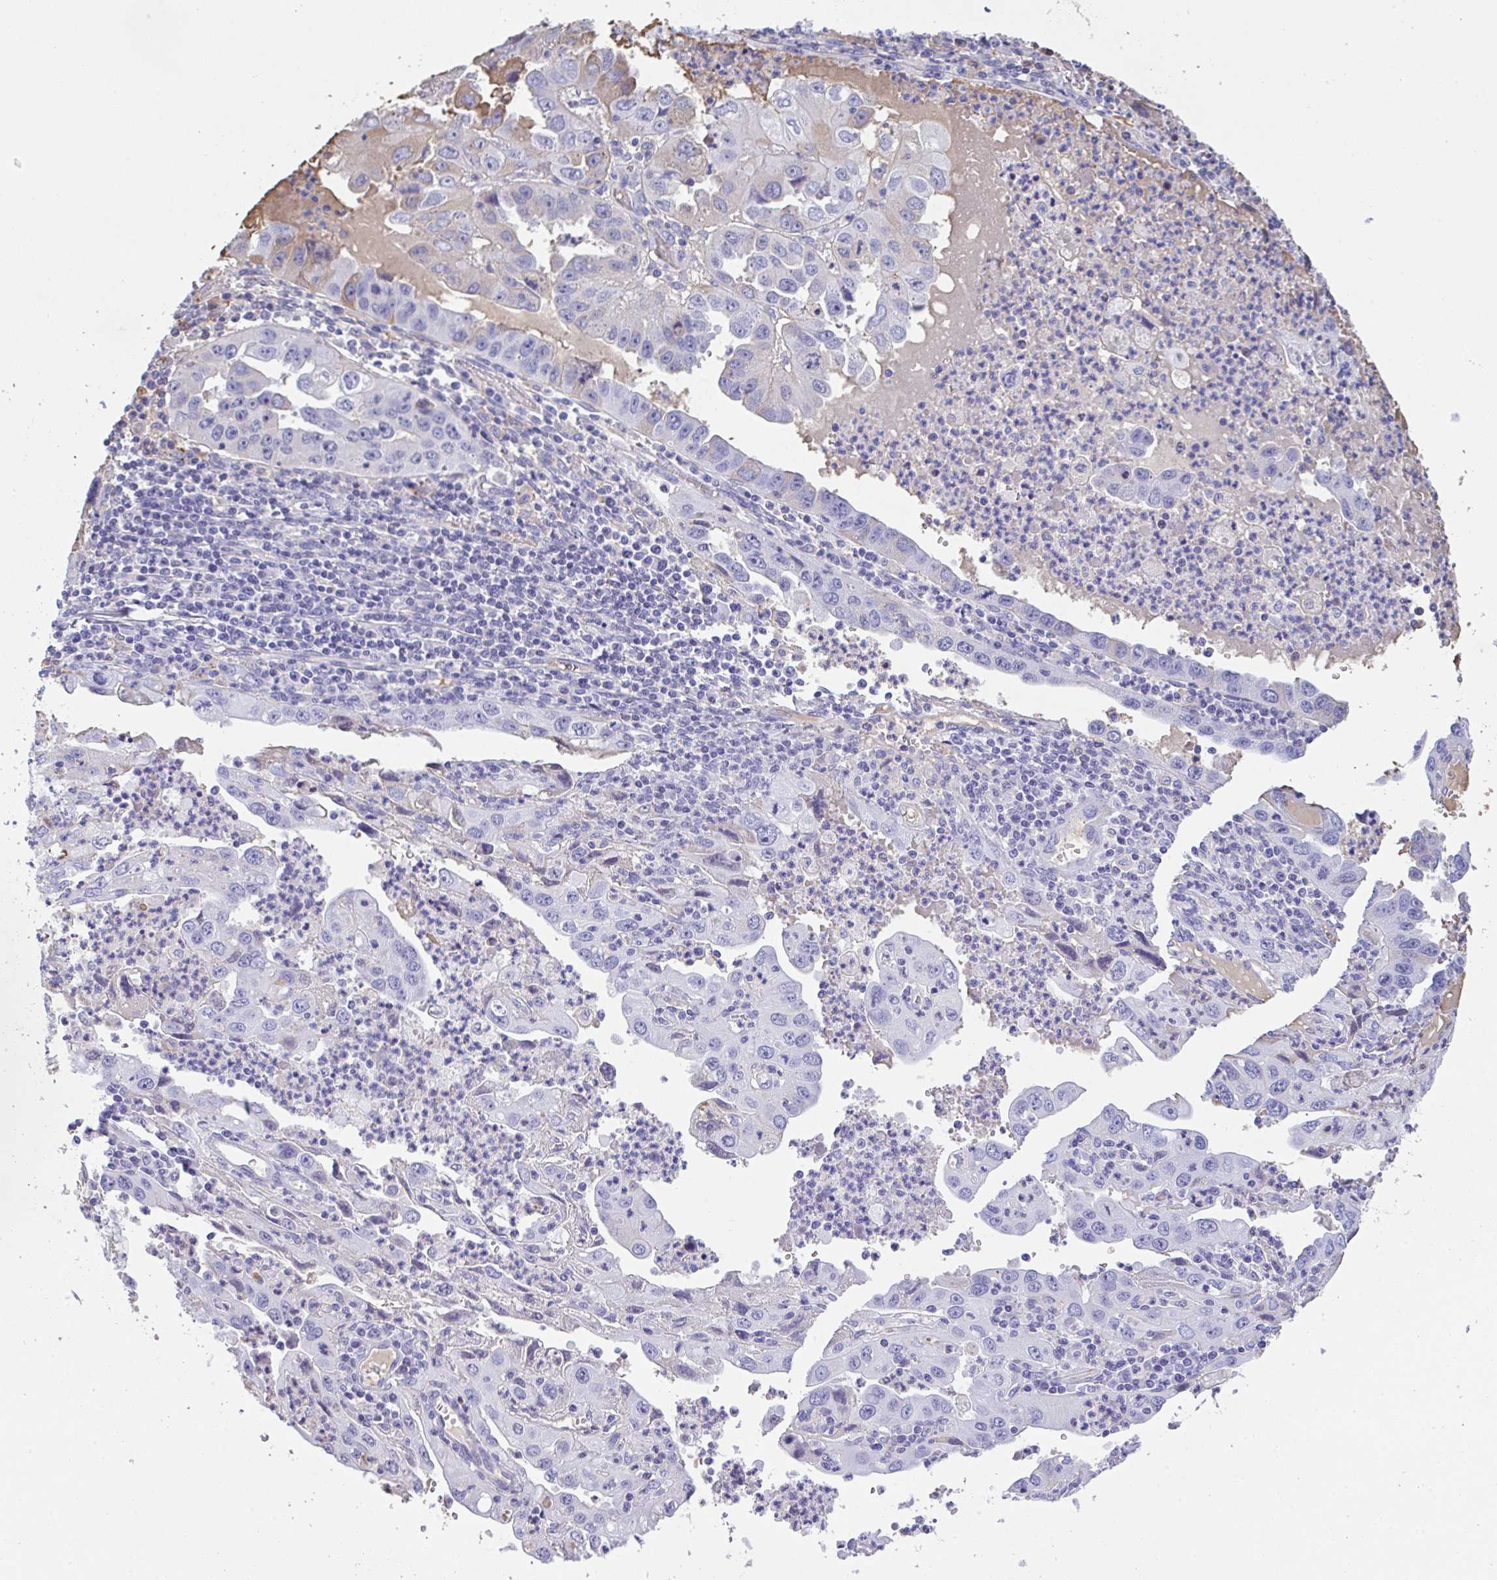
{"staining": {"intensity": "weak", "quantity": "<25%", "location": "cytoplasmic/membranous"}, "tissue": "endometrial cancer", "cell_type": "Tumor cells", "image_type": "cancer", "snomed": [{"axis": "morphology", "description": "Adenocarcinoma, NOS"}, {"axis": "topography", "description": "Uterus"}], "caption": "Tumor cells are negative for brown protein staining in endometrial cancer (adenocarcinoma).", "gene": "HOXC12", "patient": {"sex": "female", "age": 62}}